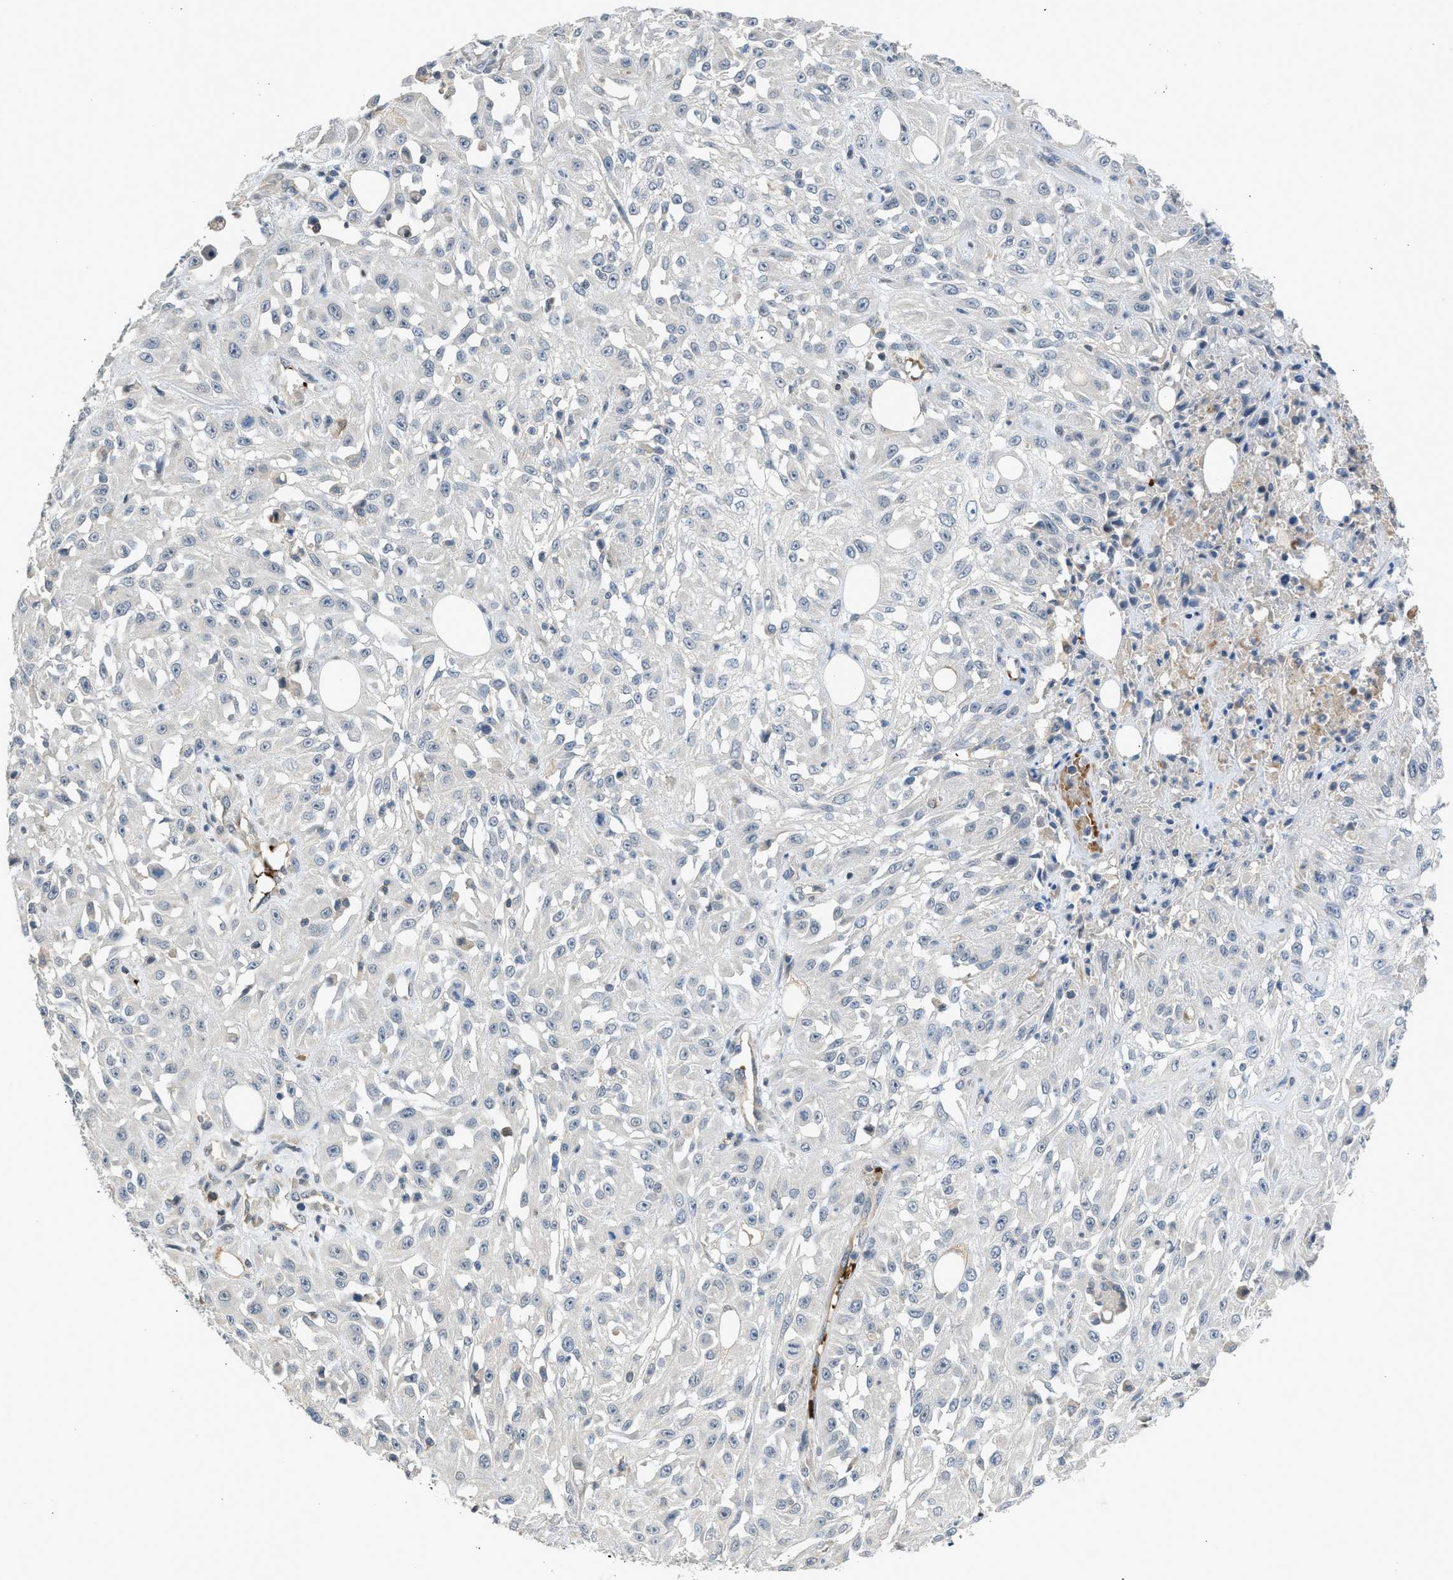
{"staining": {"intensity": "negative", "quantity": "none", "location": "none"}, "tissue": "skin cancer", "cell_type": "Tumor cells", "image_type": "cancer", "snomed": [{"axis": "morphology", "description": "Squamous cell carcinoma, NOS"}, {"axis": "morphology", "description": "Squamous cell carcinoma, metastatic, NOS"}, {"axis": "topography", "description": "Skin"}, {"axis": "topography", "description": "Lymph node"}], "caption": "Image shows no significant protein expression in tumor cells of skin cancer (squamous cell carcinoma).", "gene": "MAPK7", "patient": {"sex": "male", "age": 75}}